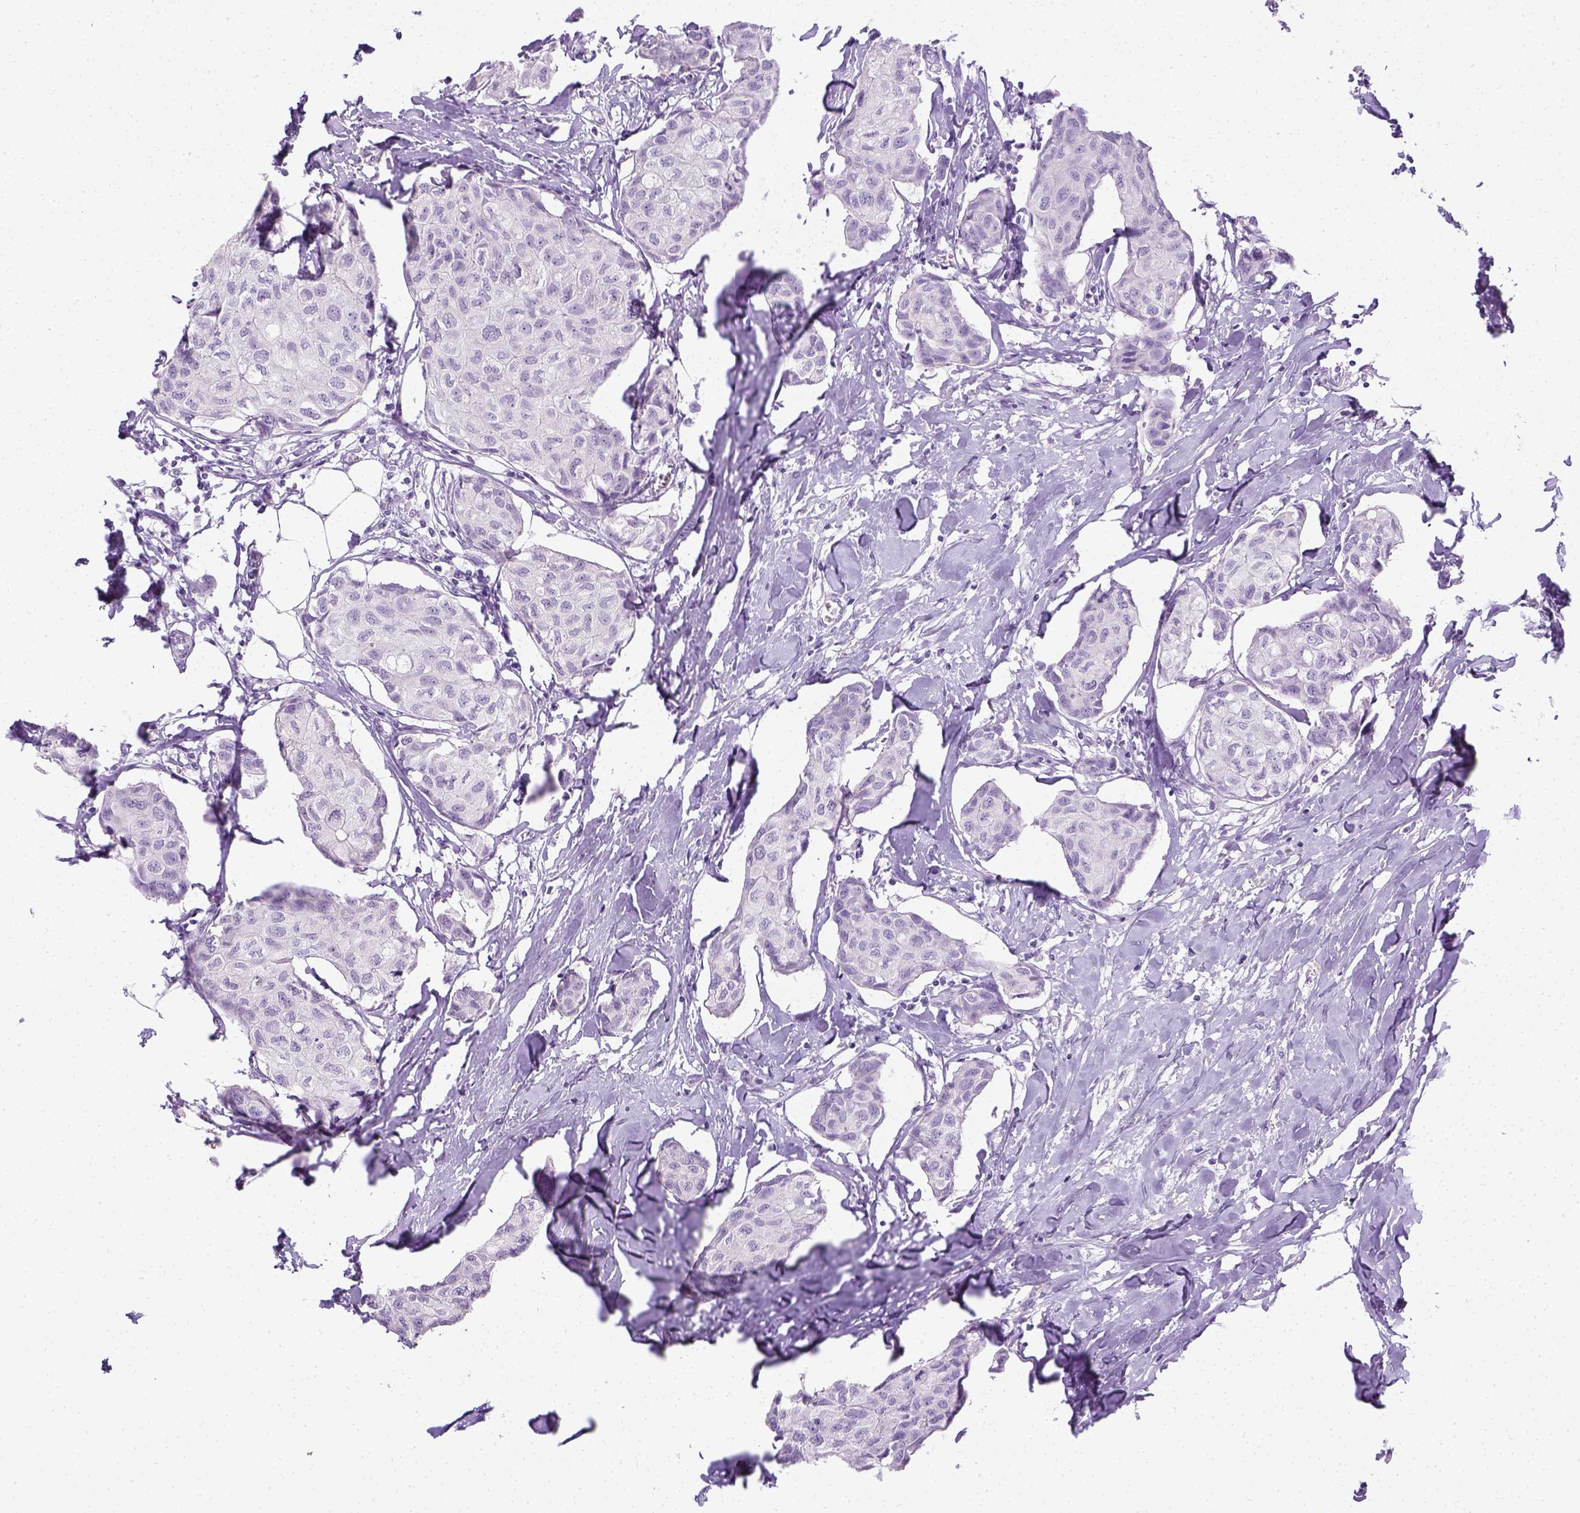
{"staining": {"intensity": "negative", "quantity": "none", "location": "none"}, "tissue": "breast cancer", "cell_type": "Tumor cells", "image_type": "cancer", "snomed": [{"axis": "morphology", "description": "Duct carcinoma"}, {"axis": "topography", "description": "Breast"}], "caption": "Immunohistochemical staining of breast cancer reveals no significant positivity in tumor cells.", "gene": "LGSN", "patient": {"sex": "female", "age": 80}}